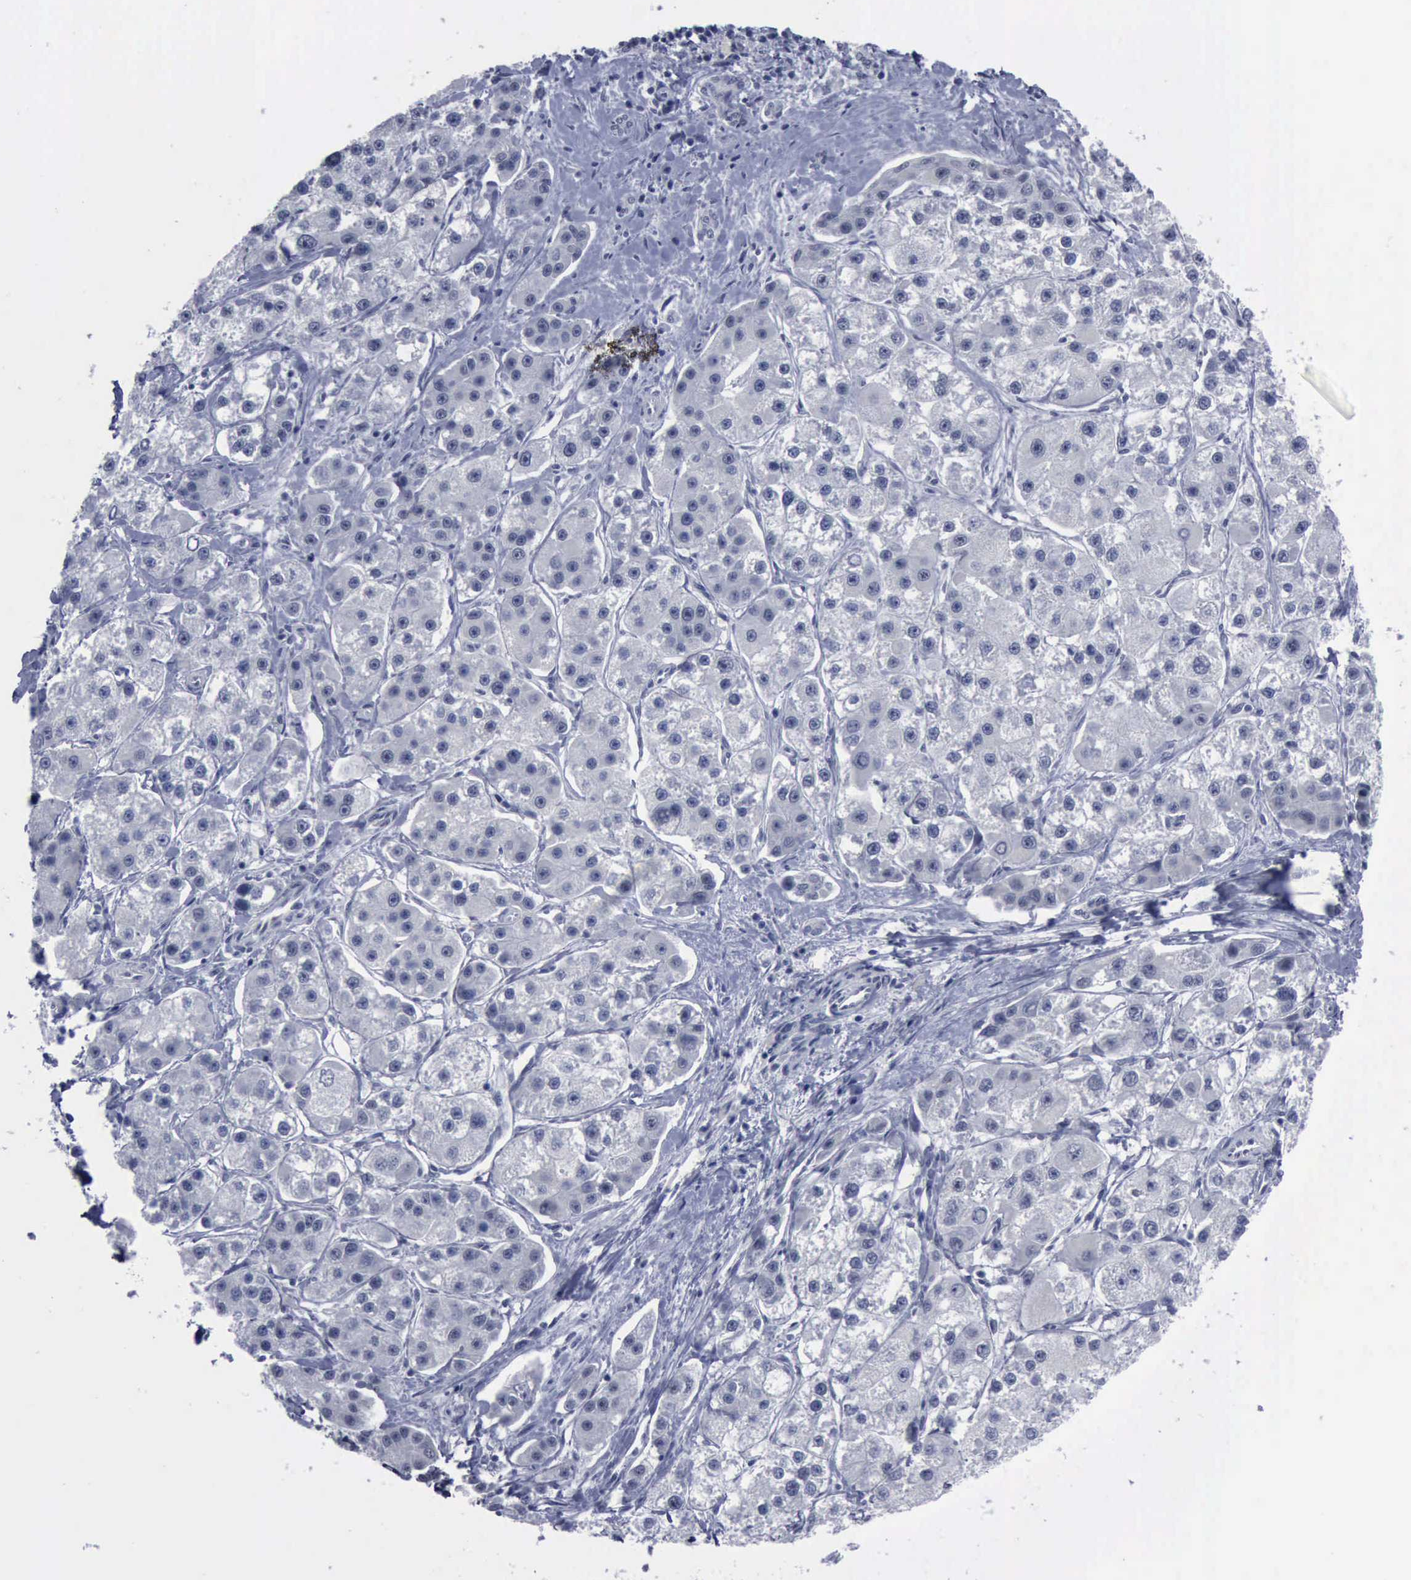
{"staining": {"intensity": "negative", "quantity": "none", "location": "none"}, "tissue": "liver cancer", "cell_type": "Tumor cells", "image_type": "cancer", "snomed": [{"axis": "morphology", "description": "Carcinoma, Hepatocellular, NOS"}, {"axis": "topography", "description": "Liver"}], "caption": "High magnification brightfield microscopy of liver cancer stained with DAB (3,3'-diaminobenzidine) (brown) and counterstained with hematoxylin (blue): tumor cells show no significant staining. (DAB (3,3'-diaminobenzidine) IHC with hematoxylin counter stain).", "gene": "BRD1", "patient": {"sex": "female", "age": 85}}